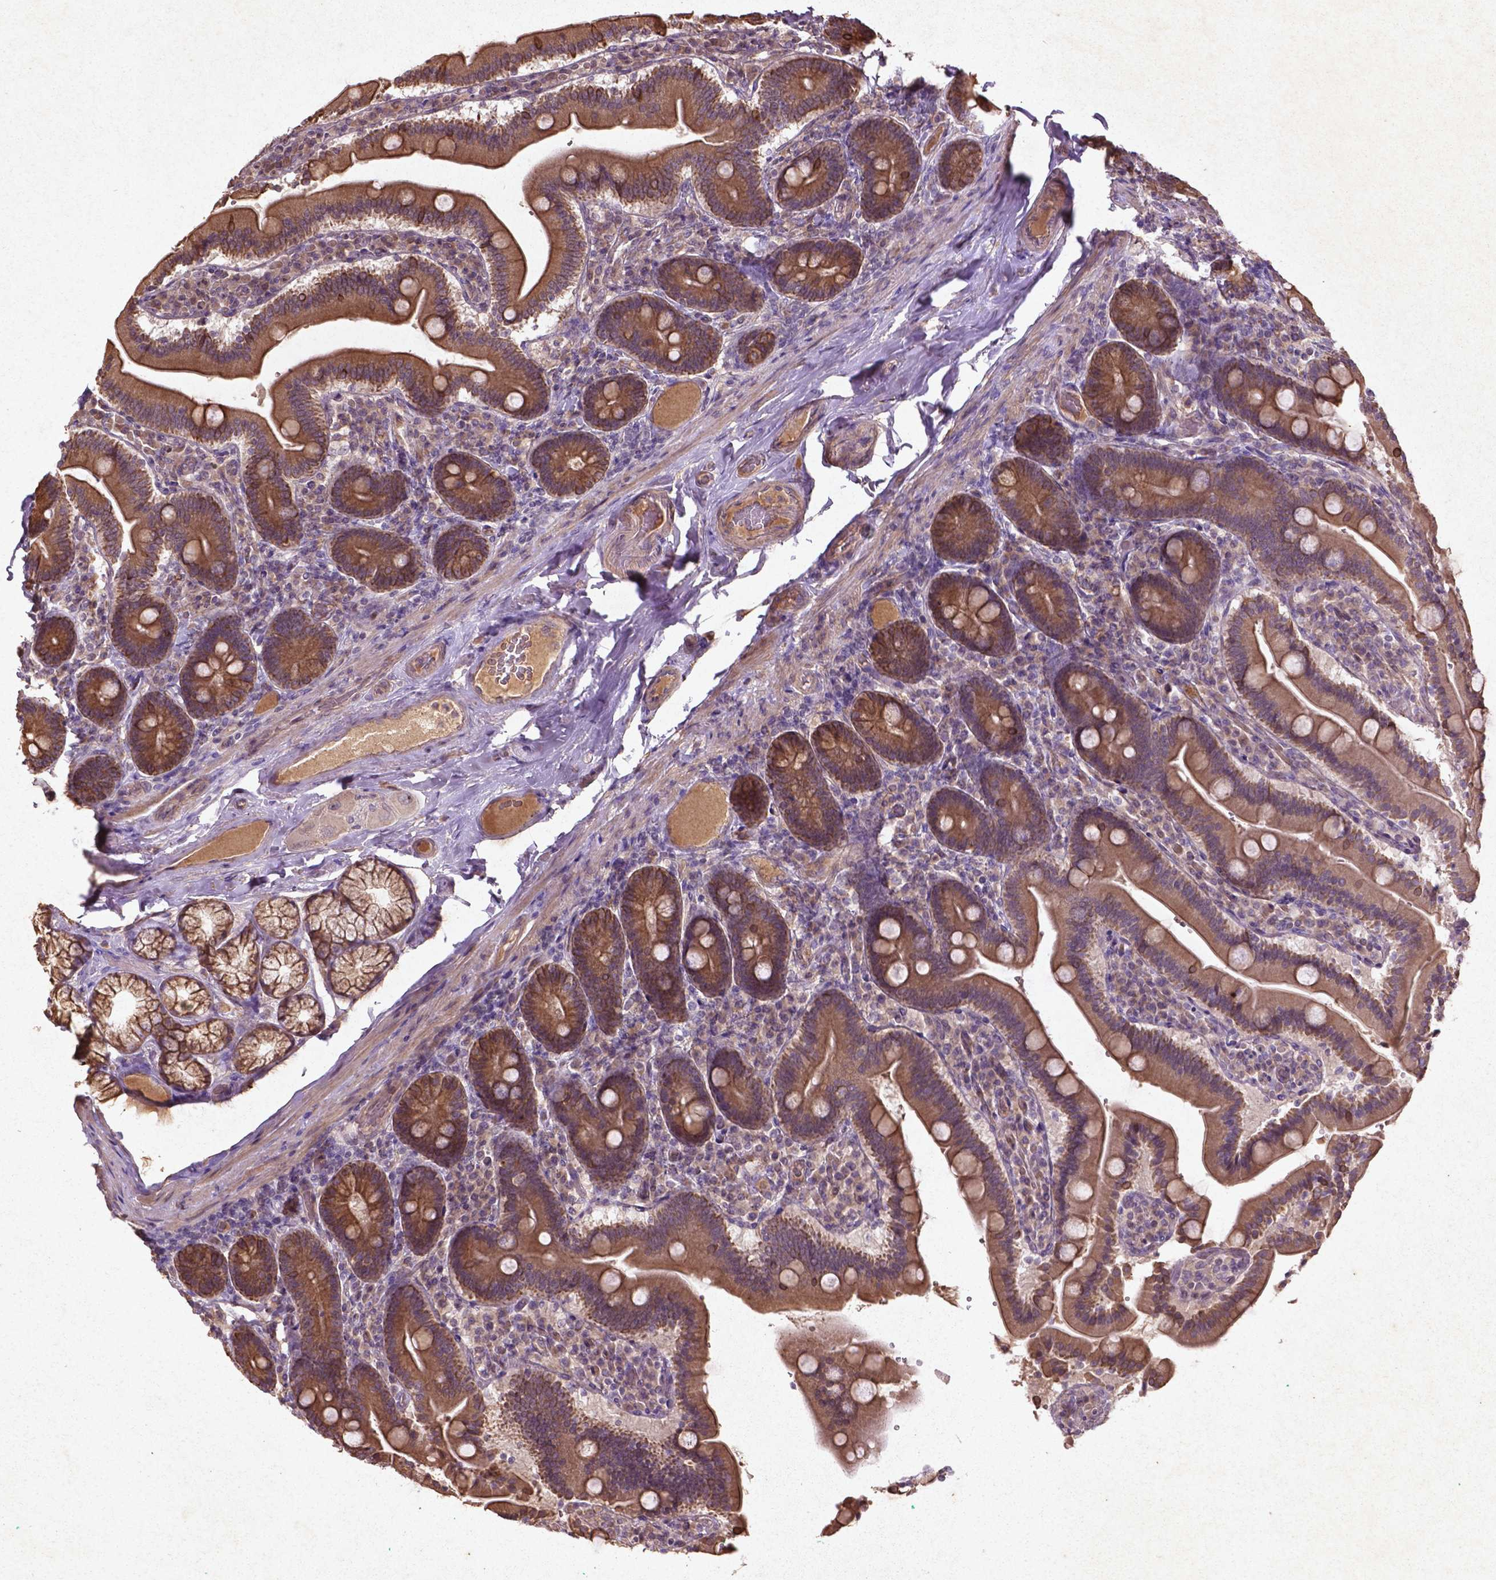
{"staining": {"intensity": "moderate", "quantity": ">75%", "location": "cytoplasmic/membranous"}, "tissue": "duodenum", "cell_type": "Glandular cells", "image_type": "normal", "snomed": [{"axis": "morphology", "description": "Normal tissue, NOS"}, {"axis": "topography", "description": "Duodenum"}], "caption": "Moderate cytoplasmic/membranous staining is present in about >75% of glandular cells in benign duodenum. Using DAB (brown) and hematoxylin (blue) stains, captured at high magnification using brightfield microscopy.", "gene": "COQ2", "patient": {"sex": "female", "age": 62}}